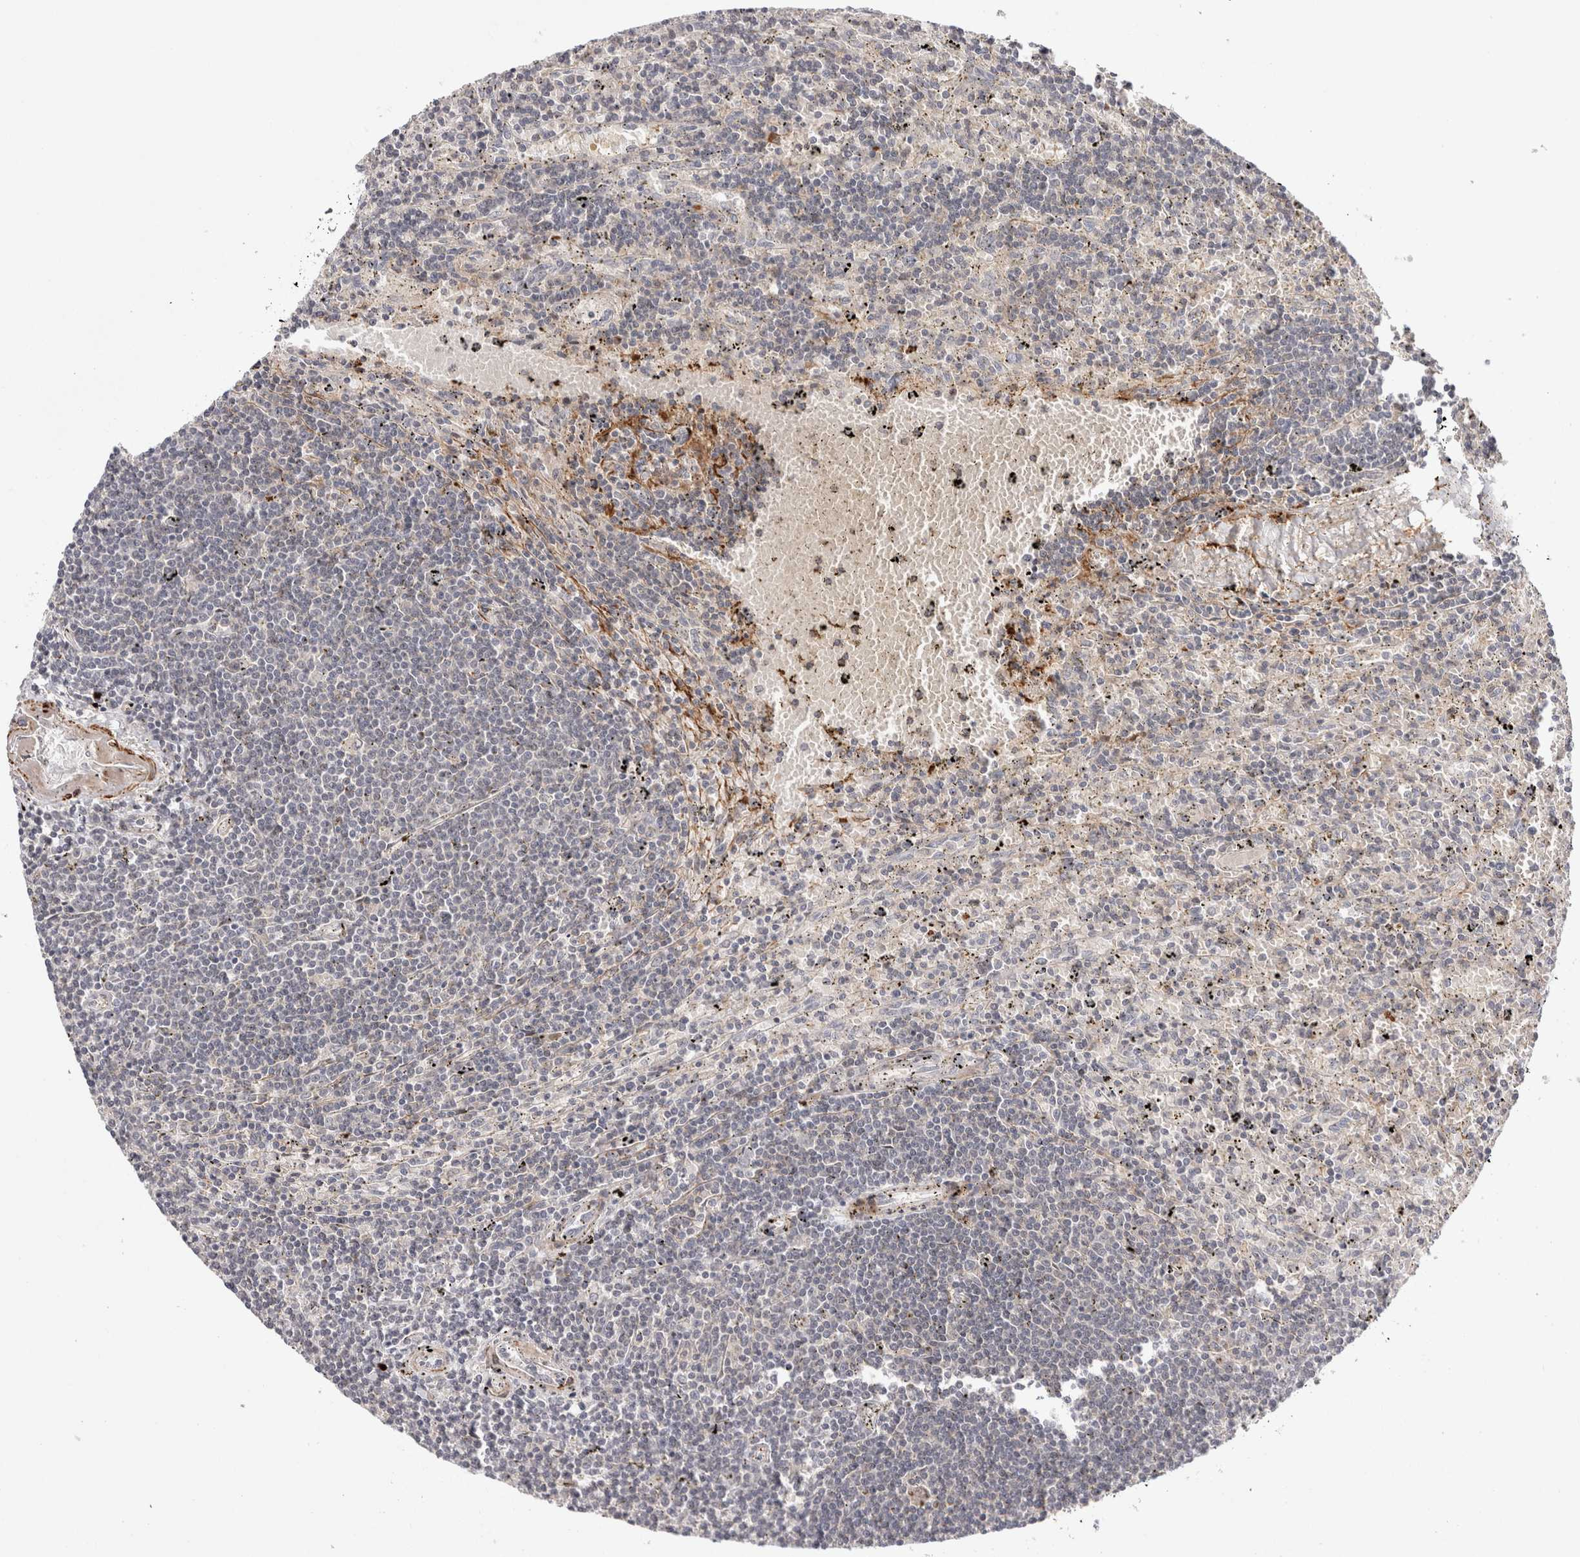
{"staining": {"intensity": "negative", "quantity": "none", "location": "none"}, "tissue": "lymphoma", "cell_type": "Tumor cells", "image_type": "cancer", "snomed": [{"axis": "morphology", "description": "Malignant lymphoma, non-Hodgkin's type, Low grade"}, {"axis": "topography", "description": "Spleen"}], "caption": "Immunohistochemistry (IHC) histopathology image of low-grade malignant lymphoma, non-Hodgkin's type stained for a protein (brown), which displays no expression in tumor cells.", "gene": "ZNF318", "patient": {"sex": "male", "age": 76}}